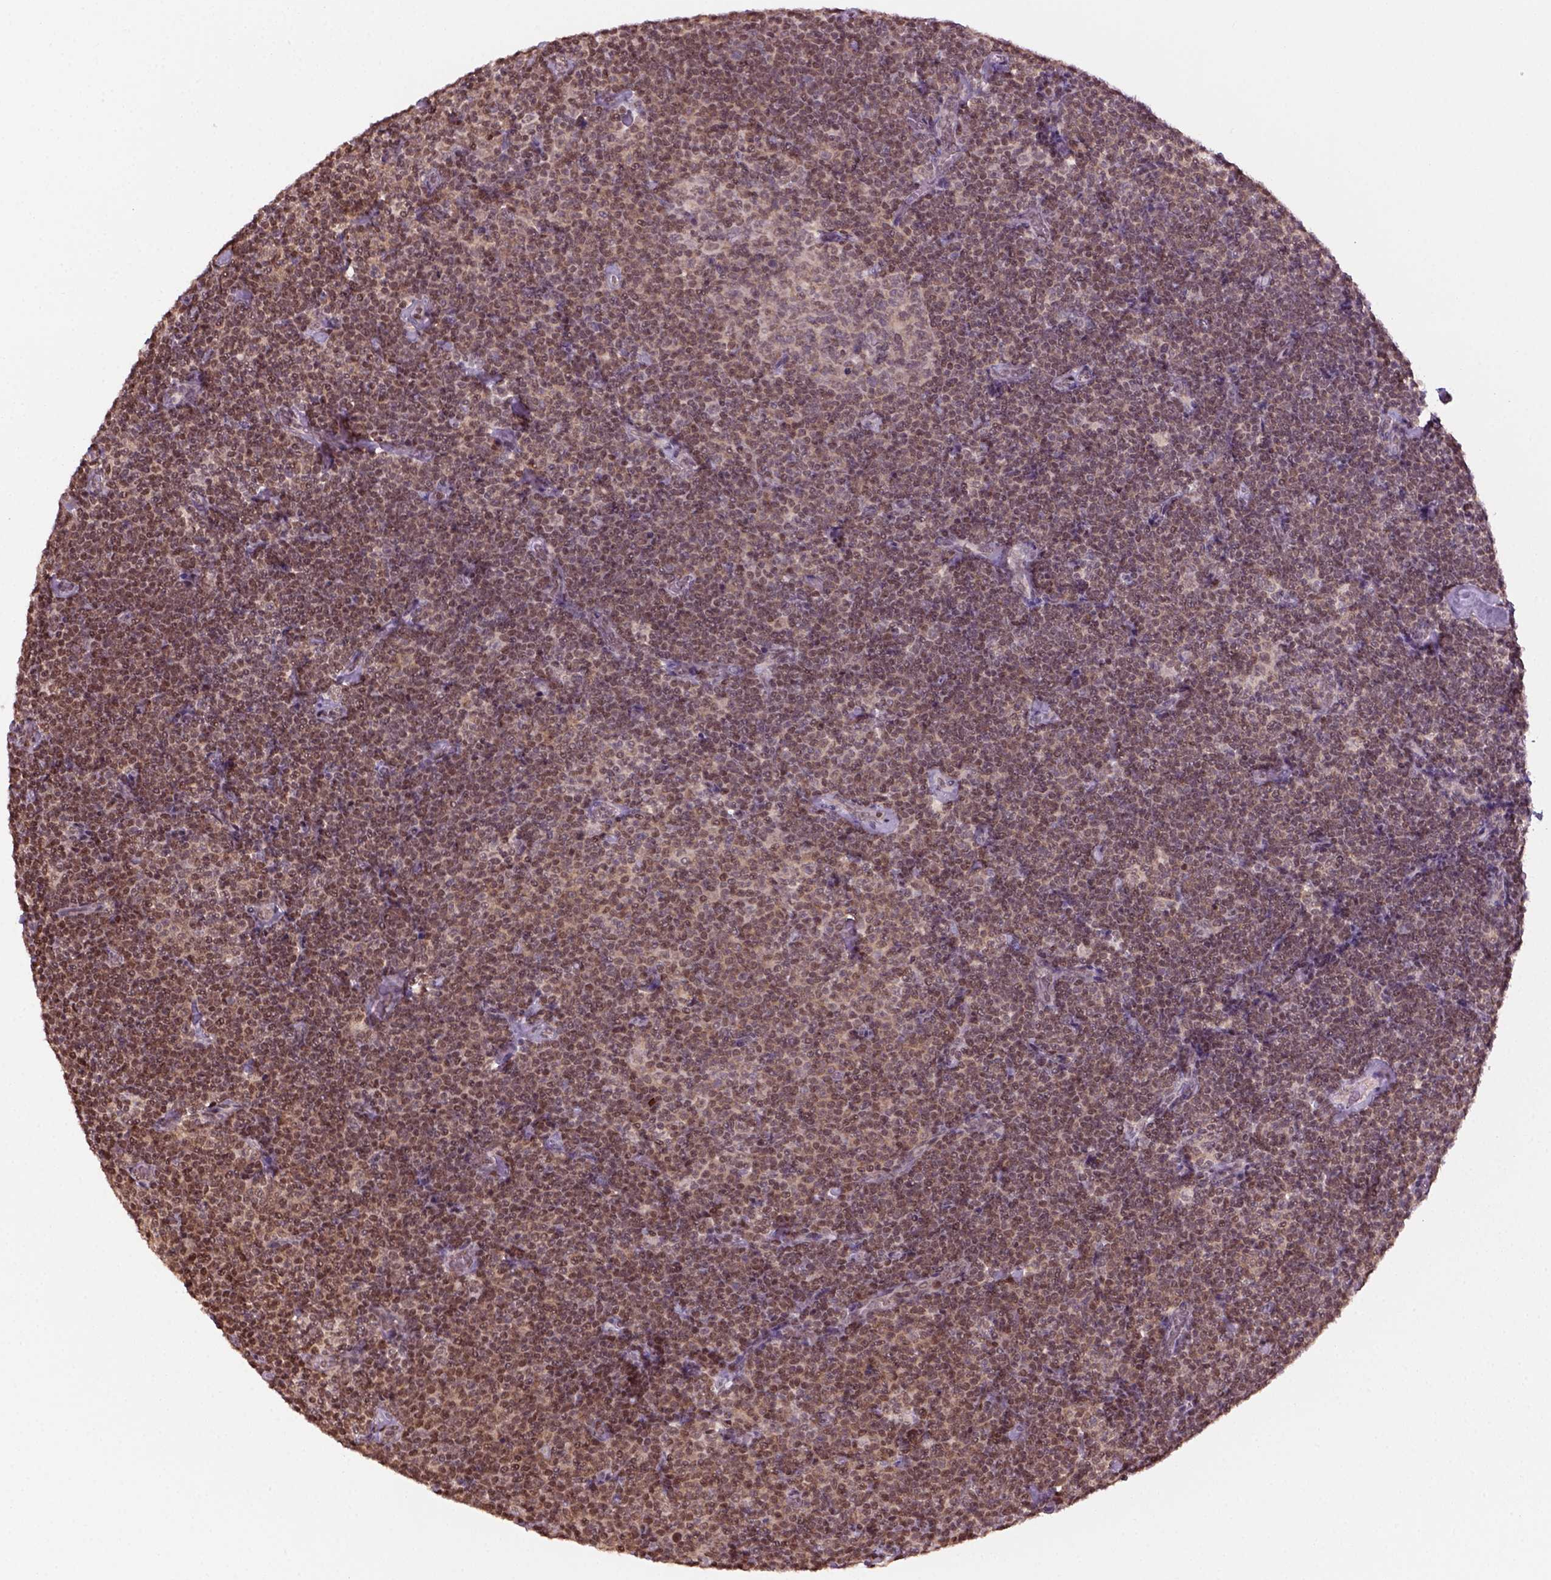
{"staining": {"intensity": "moderate", "quantity": ">75%", "location": "nuclear"}, "tissue": "lymphoma", "cell_type": "Tumor cells", "image_type": "cancer", "snomed": [{"axis": "morphology", "description": "Malignant lymphoma, non-Hodgkin's type, Low grade"}, {"axis": "topography", "description": "Lymph node"}], "caption": "DAB (3,3'-diaminobenzidine) immunohistochemical staining of lymphoma demonstrates moderate nuclear protein positivity in about >75% of tumor cells.", "gene": "GOT1", "patient": {"sex": "male", "age": 81}}